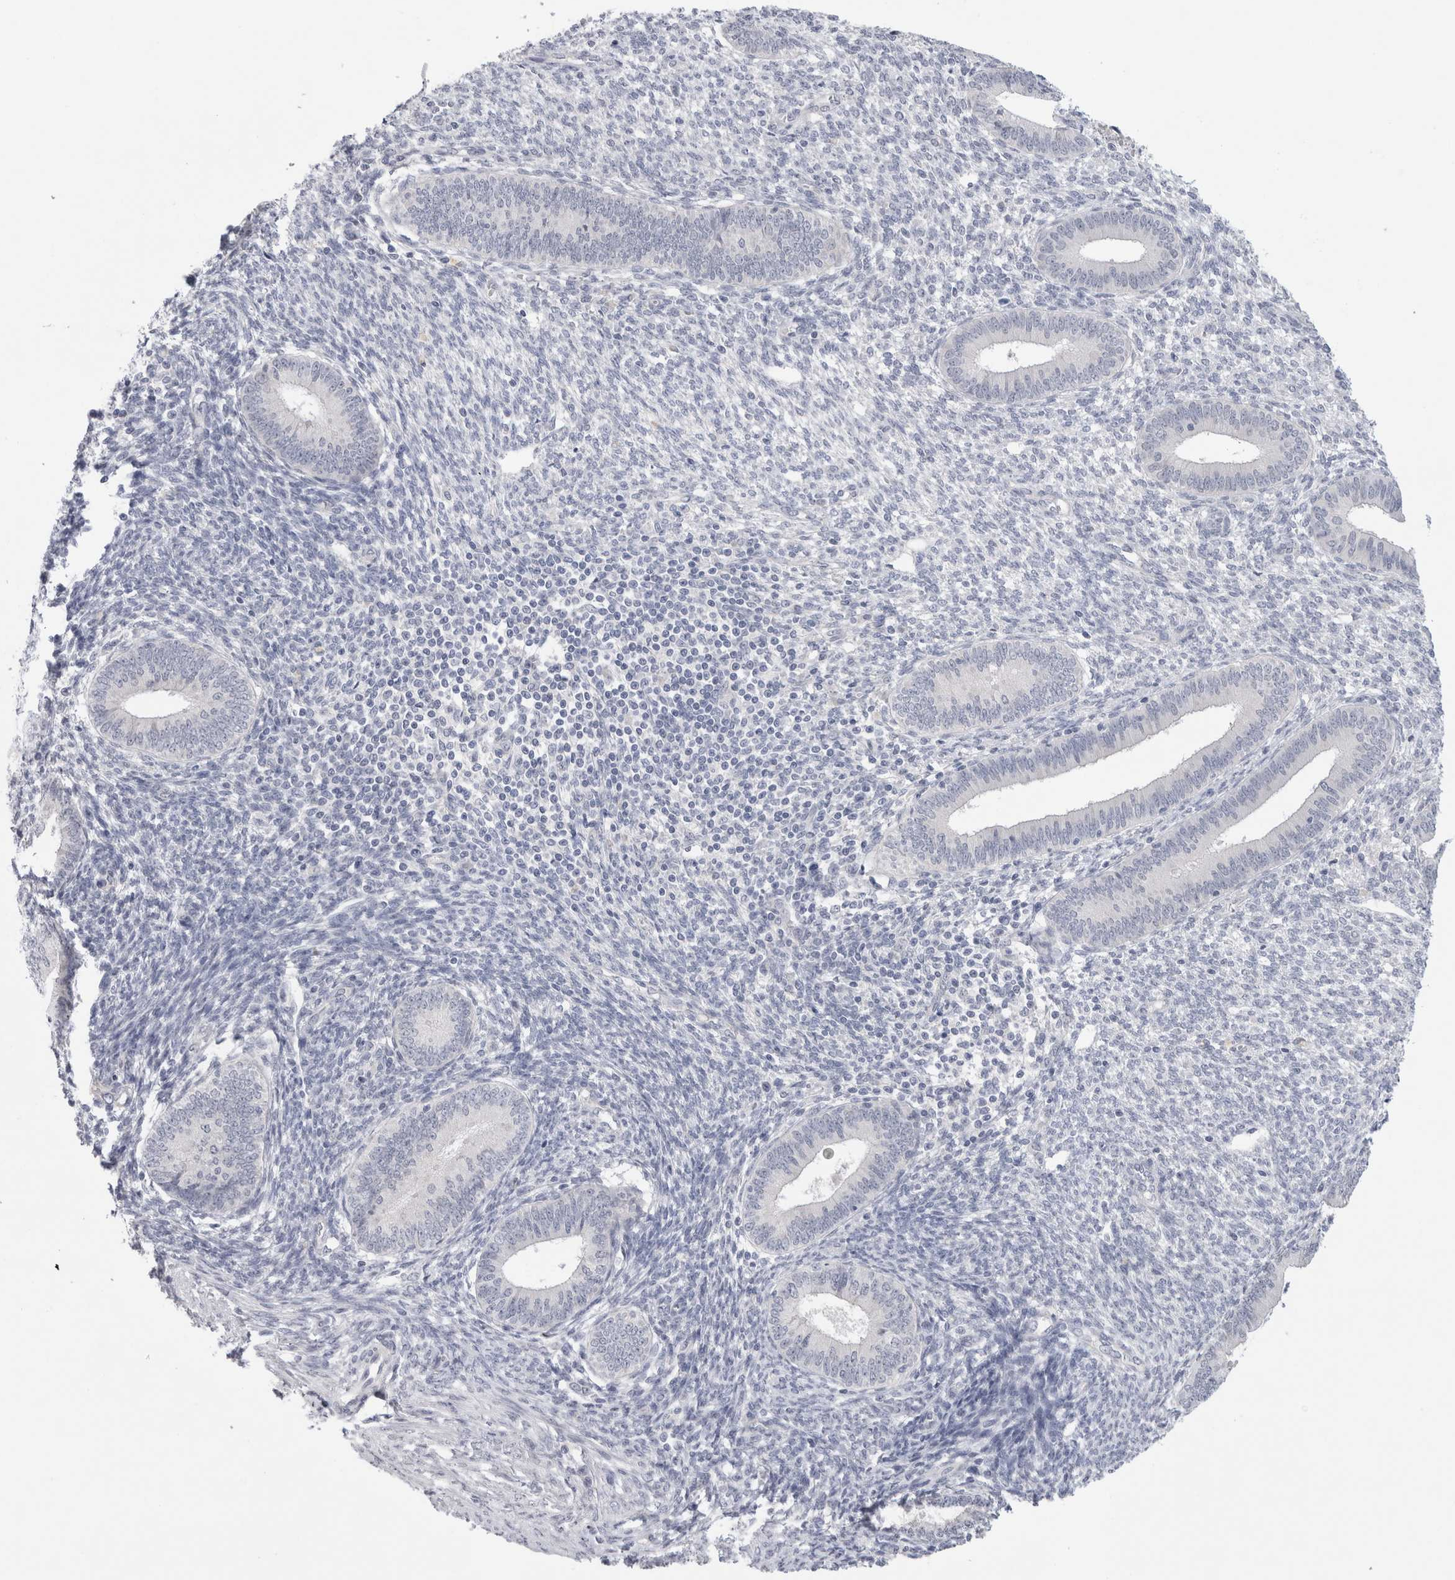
{"staining": {"intensity": "negative", "quantity": "none", "location": "none"}, "tissue": "endometrium", "cell_type": "Cells in endometrial stroma", "image_type": "normal", "snomed": [{"axis": "morphology", "description": "Normal tissue, NOS"}, {"axis": "topography", "description": "Endometrium"}], "caption": "Immunohistochemistry (IHC) of unremarkable endometrium displays no positivity in cells in endometrial stroma.", "gene": "TONSL", "patient": {"sex": "female", "age": 46}}